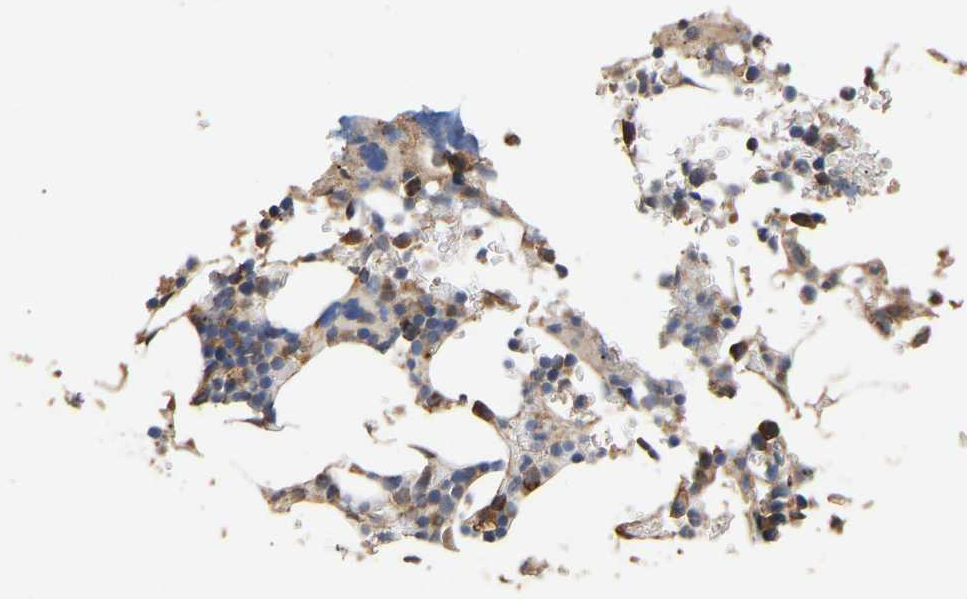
{"staining": {"intensity": "moderate", "quantity": ">75%", "location": "cytoplasmic/membranous"}, "tissue": "bone marrow", "cell_type": "Hematopoietic cells", "image_type": "normal", "snomed": [{"axis": "morphology", "description": "Normal tissue, NOS"}, {"axis": "topography", "description": "Bone marrow"}], "caption": "High-magnification brightfield microscopy of unremarkable bone marrow stained with DAB (brown) and counterstained with hematoxylin (blue). hematopoietic cells exhibit moderate cytoplasmic/membranous staining is identified in about>75% of cells.", "gene": "ZNF26", "patient": {"sex": "female", "age": 81}}